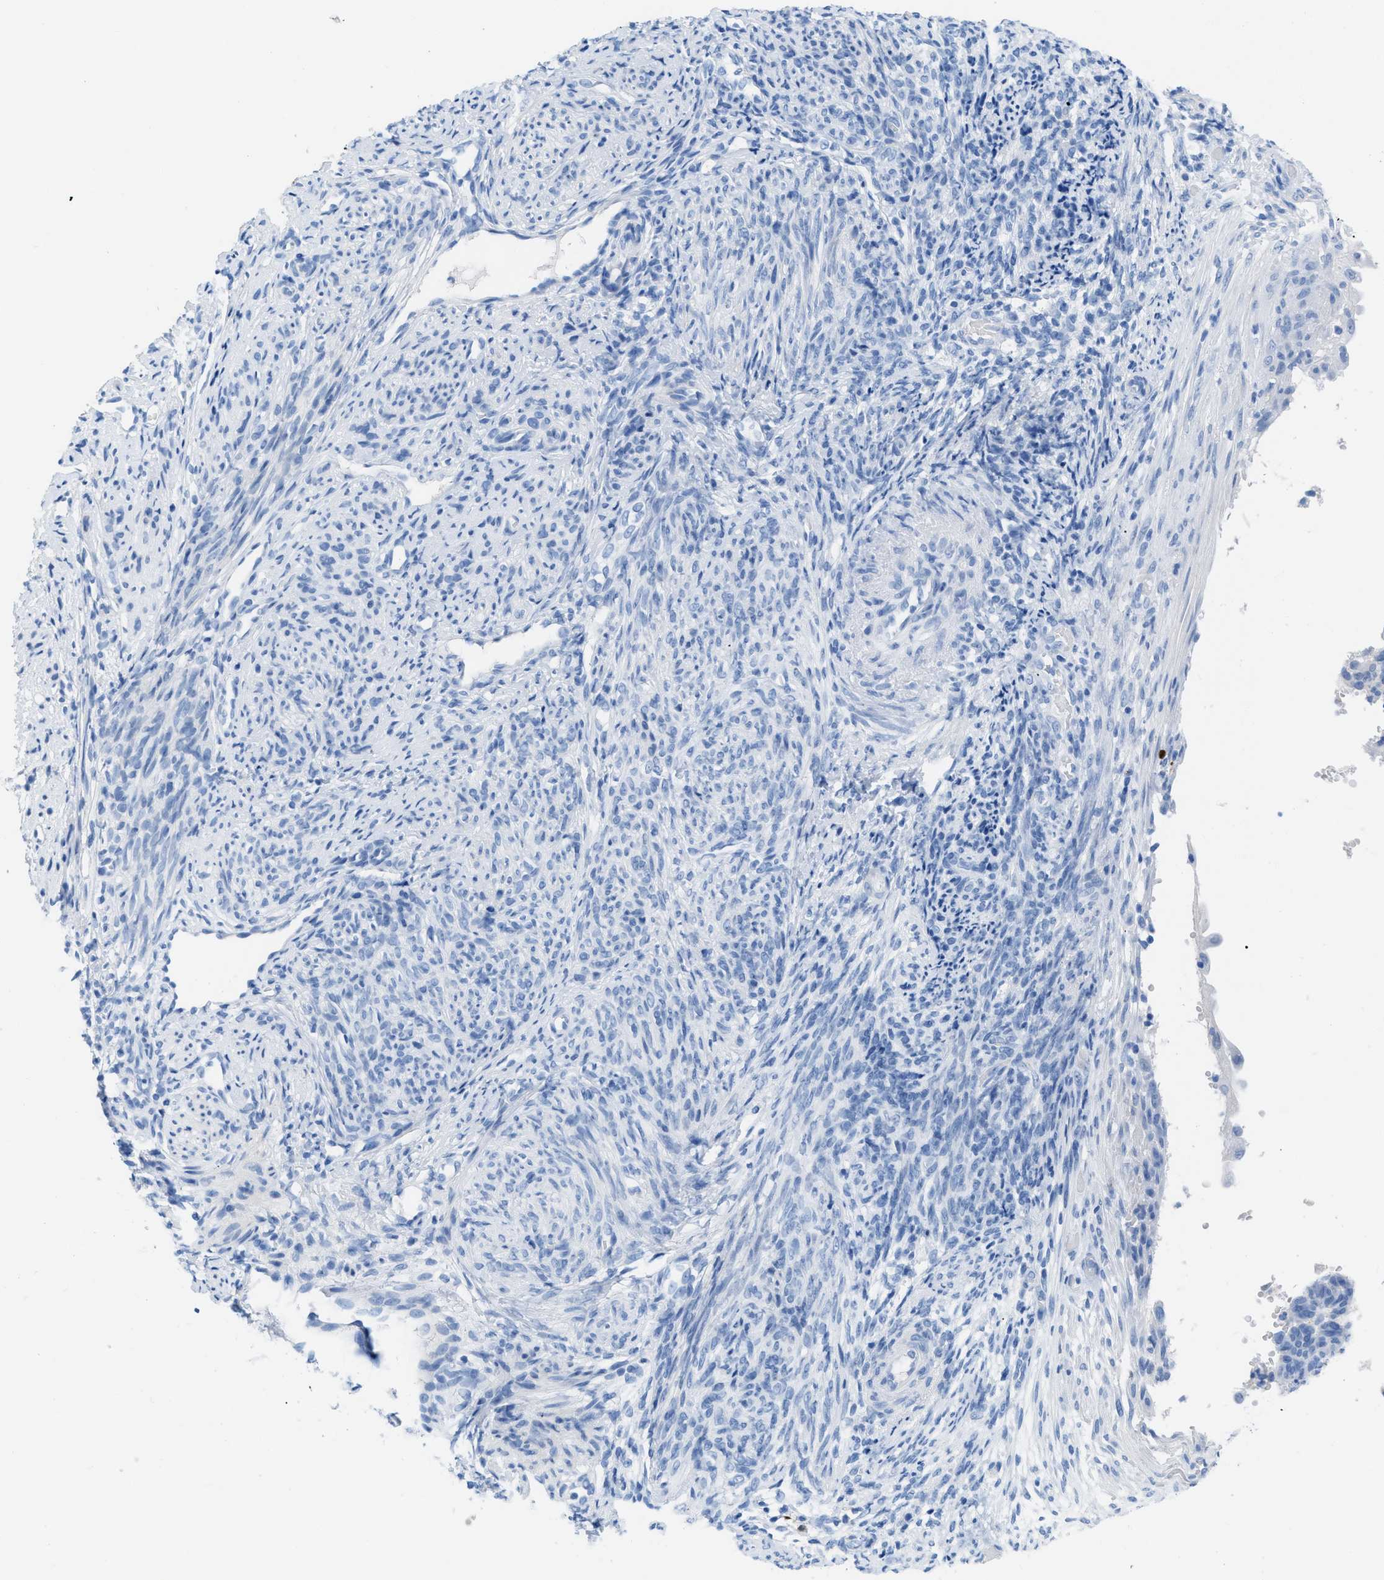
{"staining": {"intensity": "negative", "quantity": "none", "location": "none"}, "tissue": "endometrial cancer", "cell_type": "Tumor cells", "image_type": "cancer", "snomed": [{"axis": "morphology", "description": "Adenocarcinoma, NOS"}, {"axis": "topography", "description": "Endometrium"}], "caption": "An immunohistochemistry (IHC) image of endometrial cancer is shown. There is no staining in tumor cells of endometrial cancer.", "gene": "TCL1A", "patient": {"sex": "female", "age": 58}}